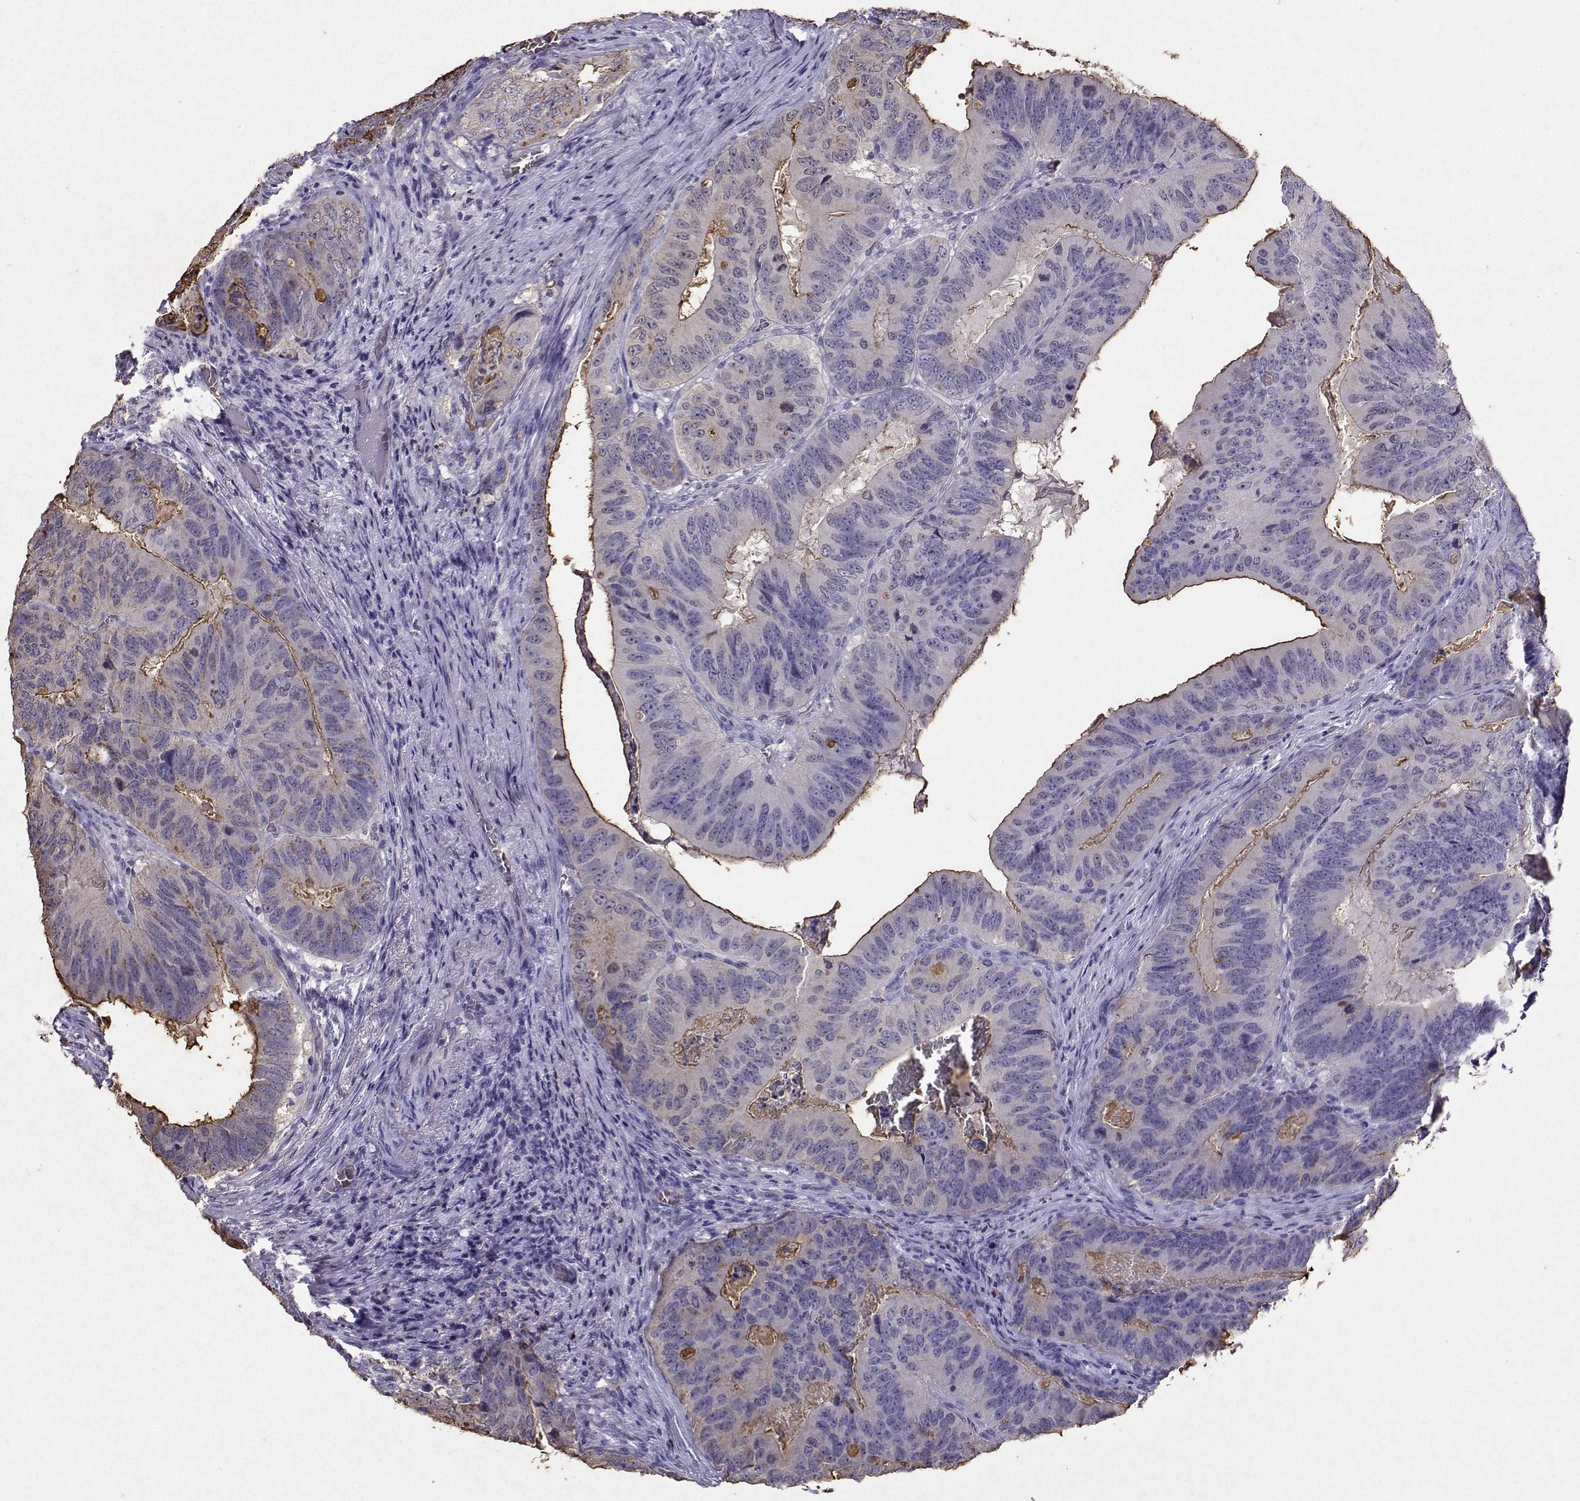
{"staining": {"intensity": "weak", "quantity": ">75%", "location": "cytoplasmic/membranous"}, "tissue": "colorectal cancer", "cell_type": "Tumor cells", "image_type": "cancer", "snomed": [{"axis": "morphology", "description": "Adenocarcinoma, NOS"}, {"axis": "topography", "description": "Colon"}], "caption": "Protein staining by immunohistochemistry (IHC) displays weak cytoplasmic/membranous positivity in approximately >75% of tumor cells in colorectal cancer (adenocarcinoma). The protein of interest is shown in brown color, while the nuclei are stained blue.", "gene": "CLUL1", "patient": {"sex": "male", "age": 79}}